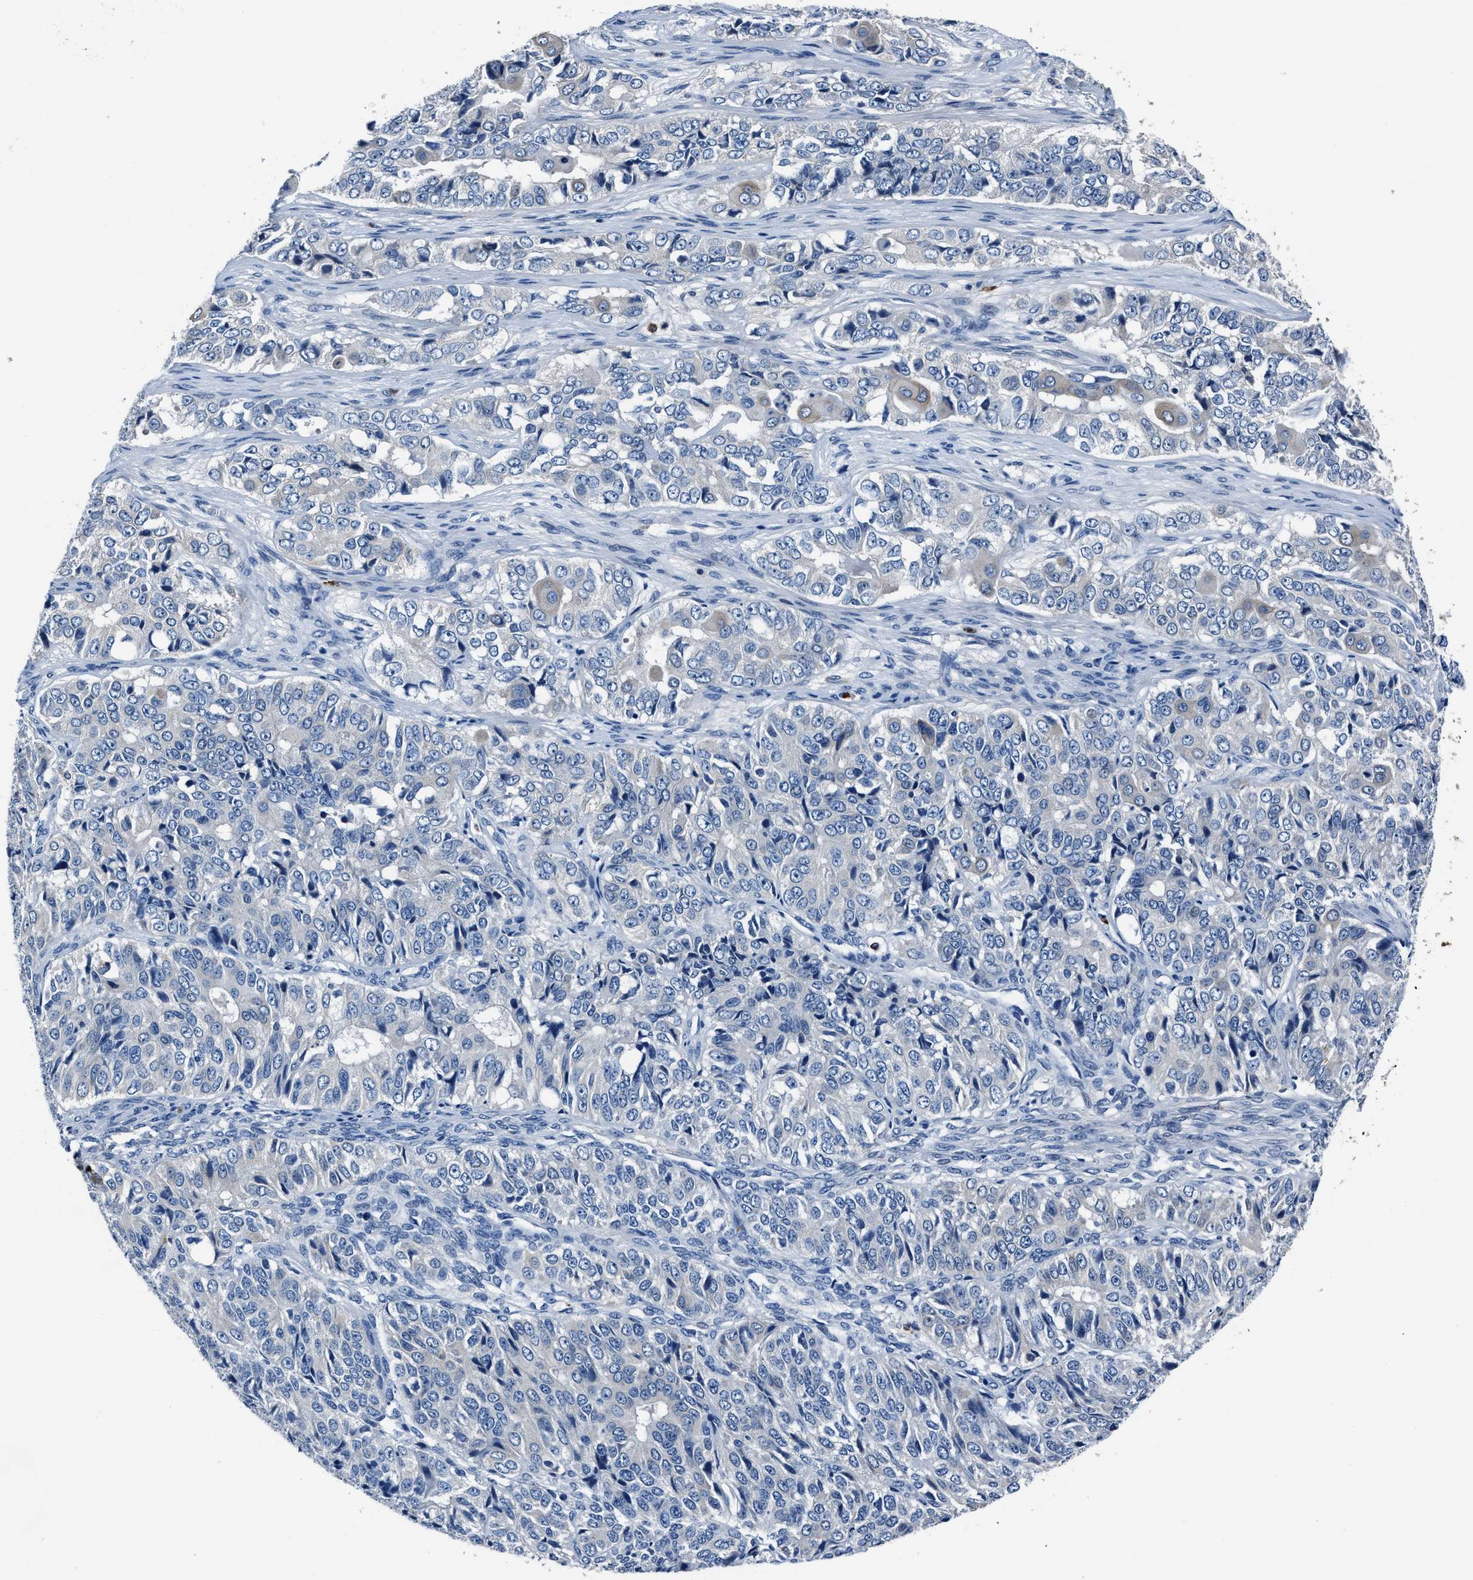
{"staining": {"intensity": "negative", "quantity": "none", "location": "none"}, "tissue": "ovarian cancer", "cell_type": "Tumor cells", "image_type": "cancer", "snomed": [{"axis": "morphology", "description": "Carcinoma, endometroid"}, {"axis": "topography", "description": "Ovary"}], "caption": "High magnification brightfield microscopy of ovarian cancer (endometroid carcinoma) stained with DAB (3,3'-diaminobenzidine) (brown) and counterstained with hematoxylin (blue): tumor cells show no significant staining.", "gene": "FGL2", "patient": {"sex": "female", "age": 51}}